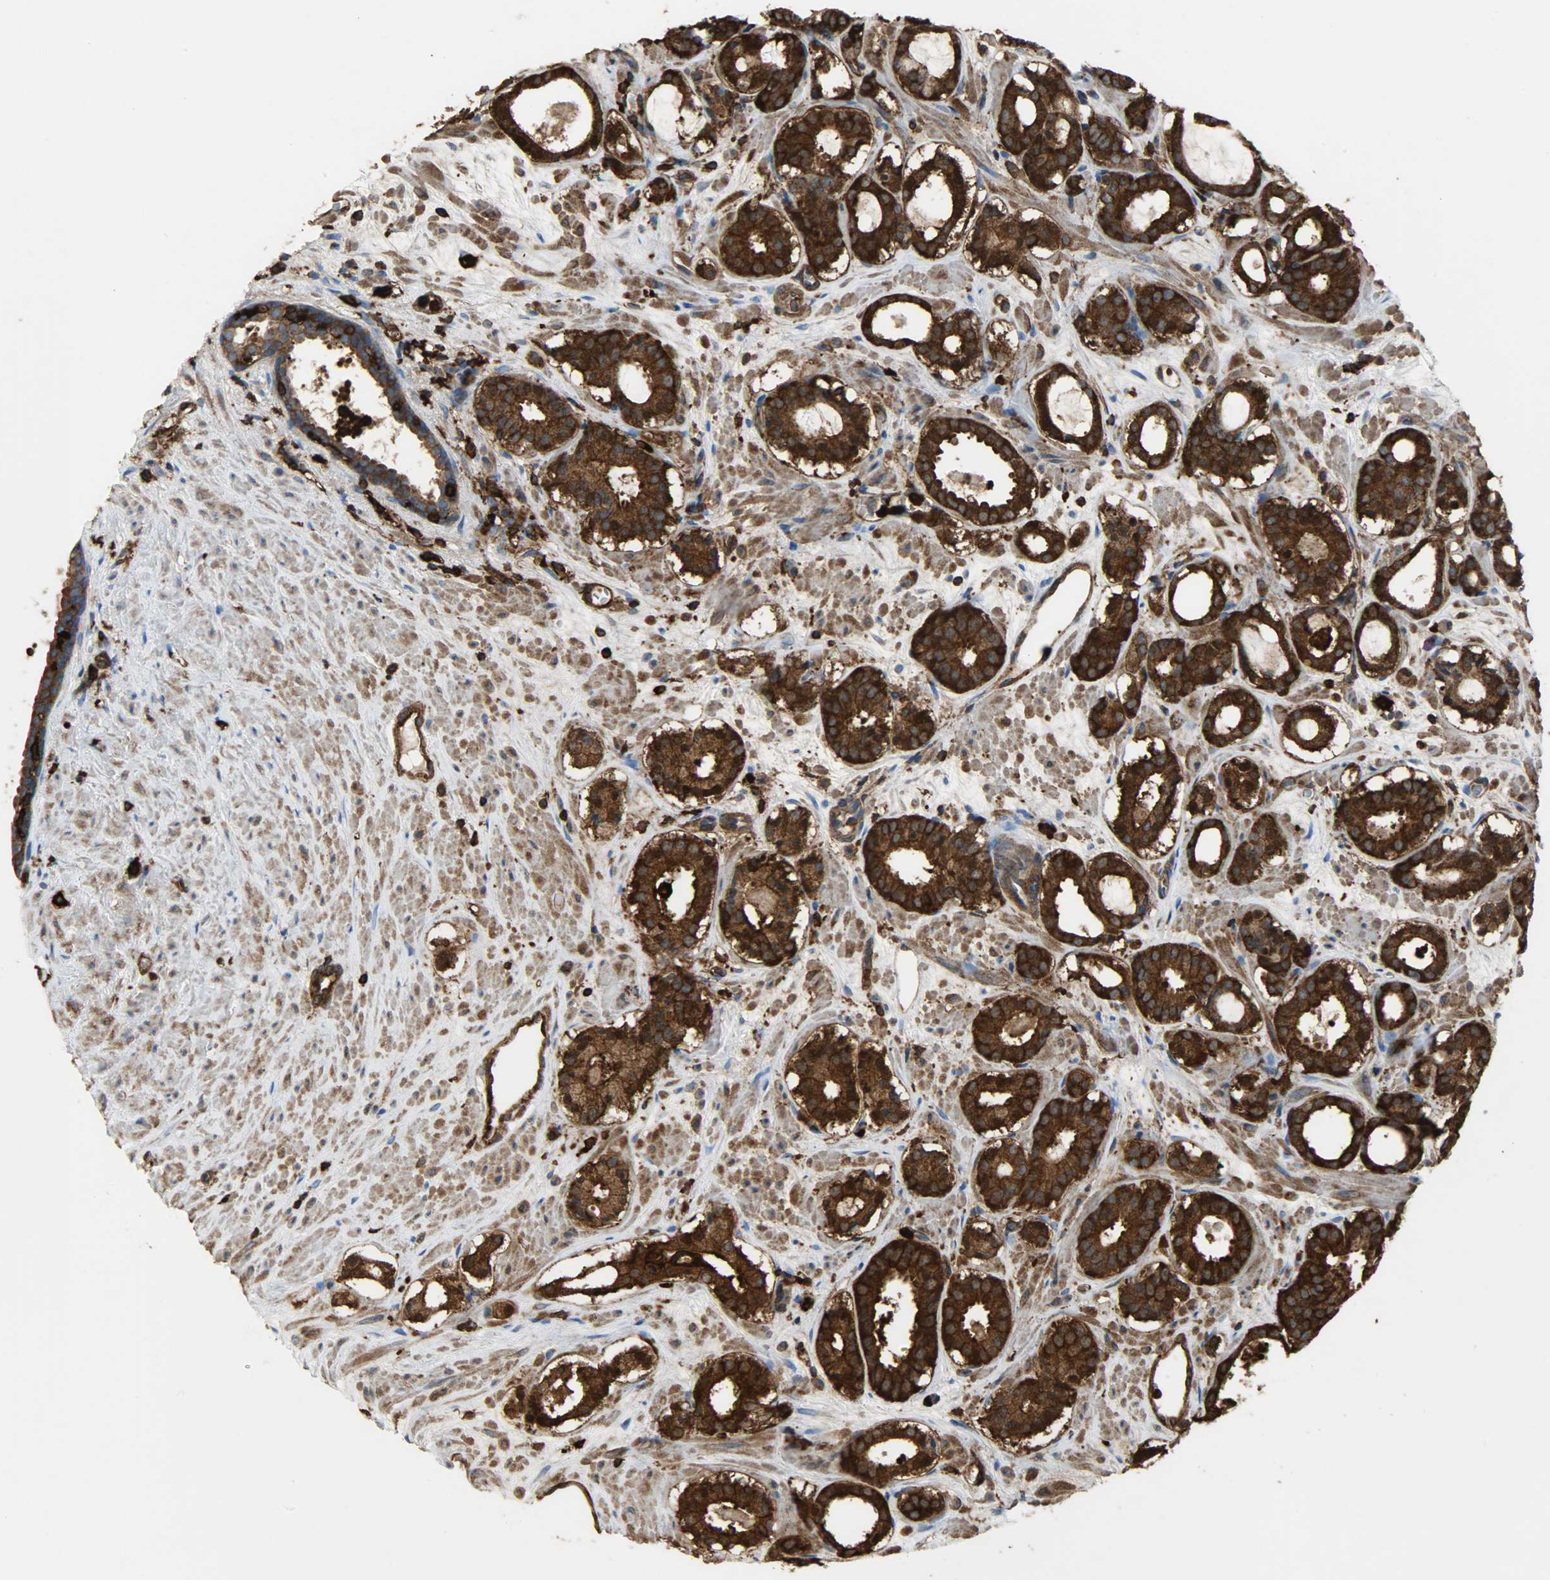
{"staining": {"intensity": "strong", "quantity": ">75%", "location": "cytoplasmic/membranous"}, "tissue": "prostate cancer", "cell_type": "Tumor cells", "image_type": "cancer", "snomed": [{"axis": "morphology", "description": "Adenocarcinoma, Low grade"}, {"axis": "topography", "description": "Prostate"}], "caption": "Immunohistochemical staining of human prostate cancer (low-grade adenocarcinoma) shows high levels of strong cytoplasmic/membranous expression in approximately >75% of tumor cells.", "gene": "VASP", "patient": {"sex": "male", "age": 57}}